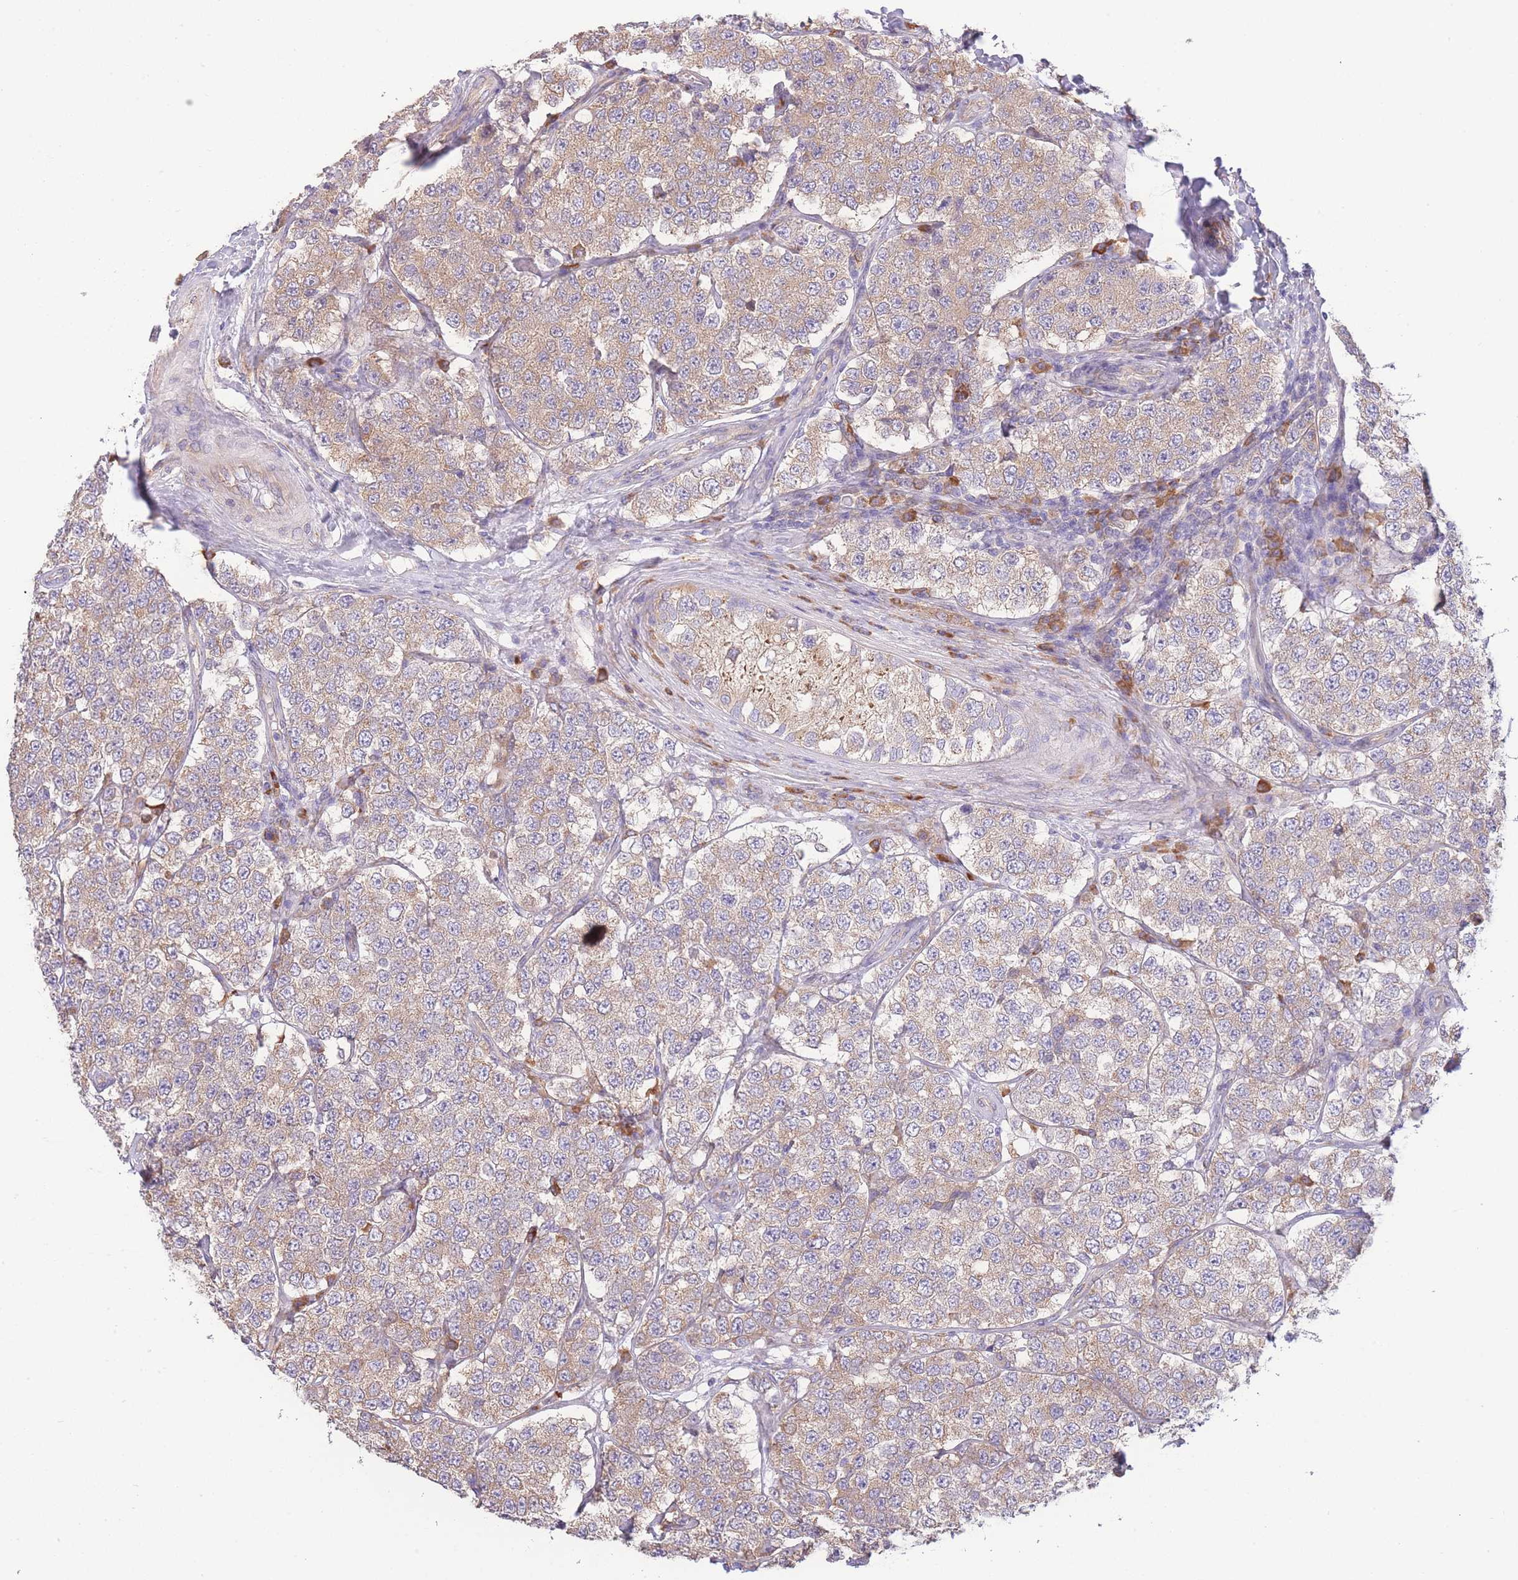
{"staining": {"intensity": "weak", "quantity": ">75%", "location": "cytoplasmic/membranous"}, "tissue": "testis cancer", "cell_type": "Tumor cells", "image_type": "cancer", "snomed": [{"axis": "morphology", "description": "Seminoma, NOS"}, {"axis": "topography", "description": "Testis"}], "caption": "IHC (DAB) staining of human seminoma (testis) displays weak cytoplasmic/membranous protein expression in about >75% of tumor cells. The protein of interest is stained brown, and the nuclei are stained in blue (DAB IHC with brightfield microscopy, high magnification).", "gene": "BEX1", "patient": {"sex": "male", "age": 34}}